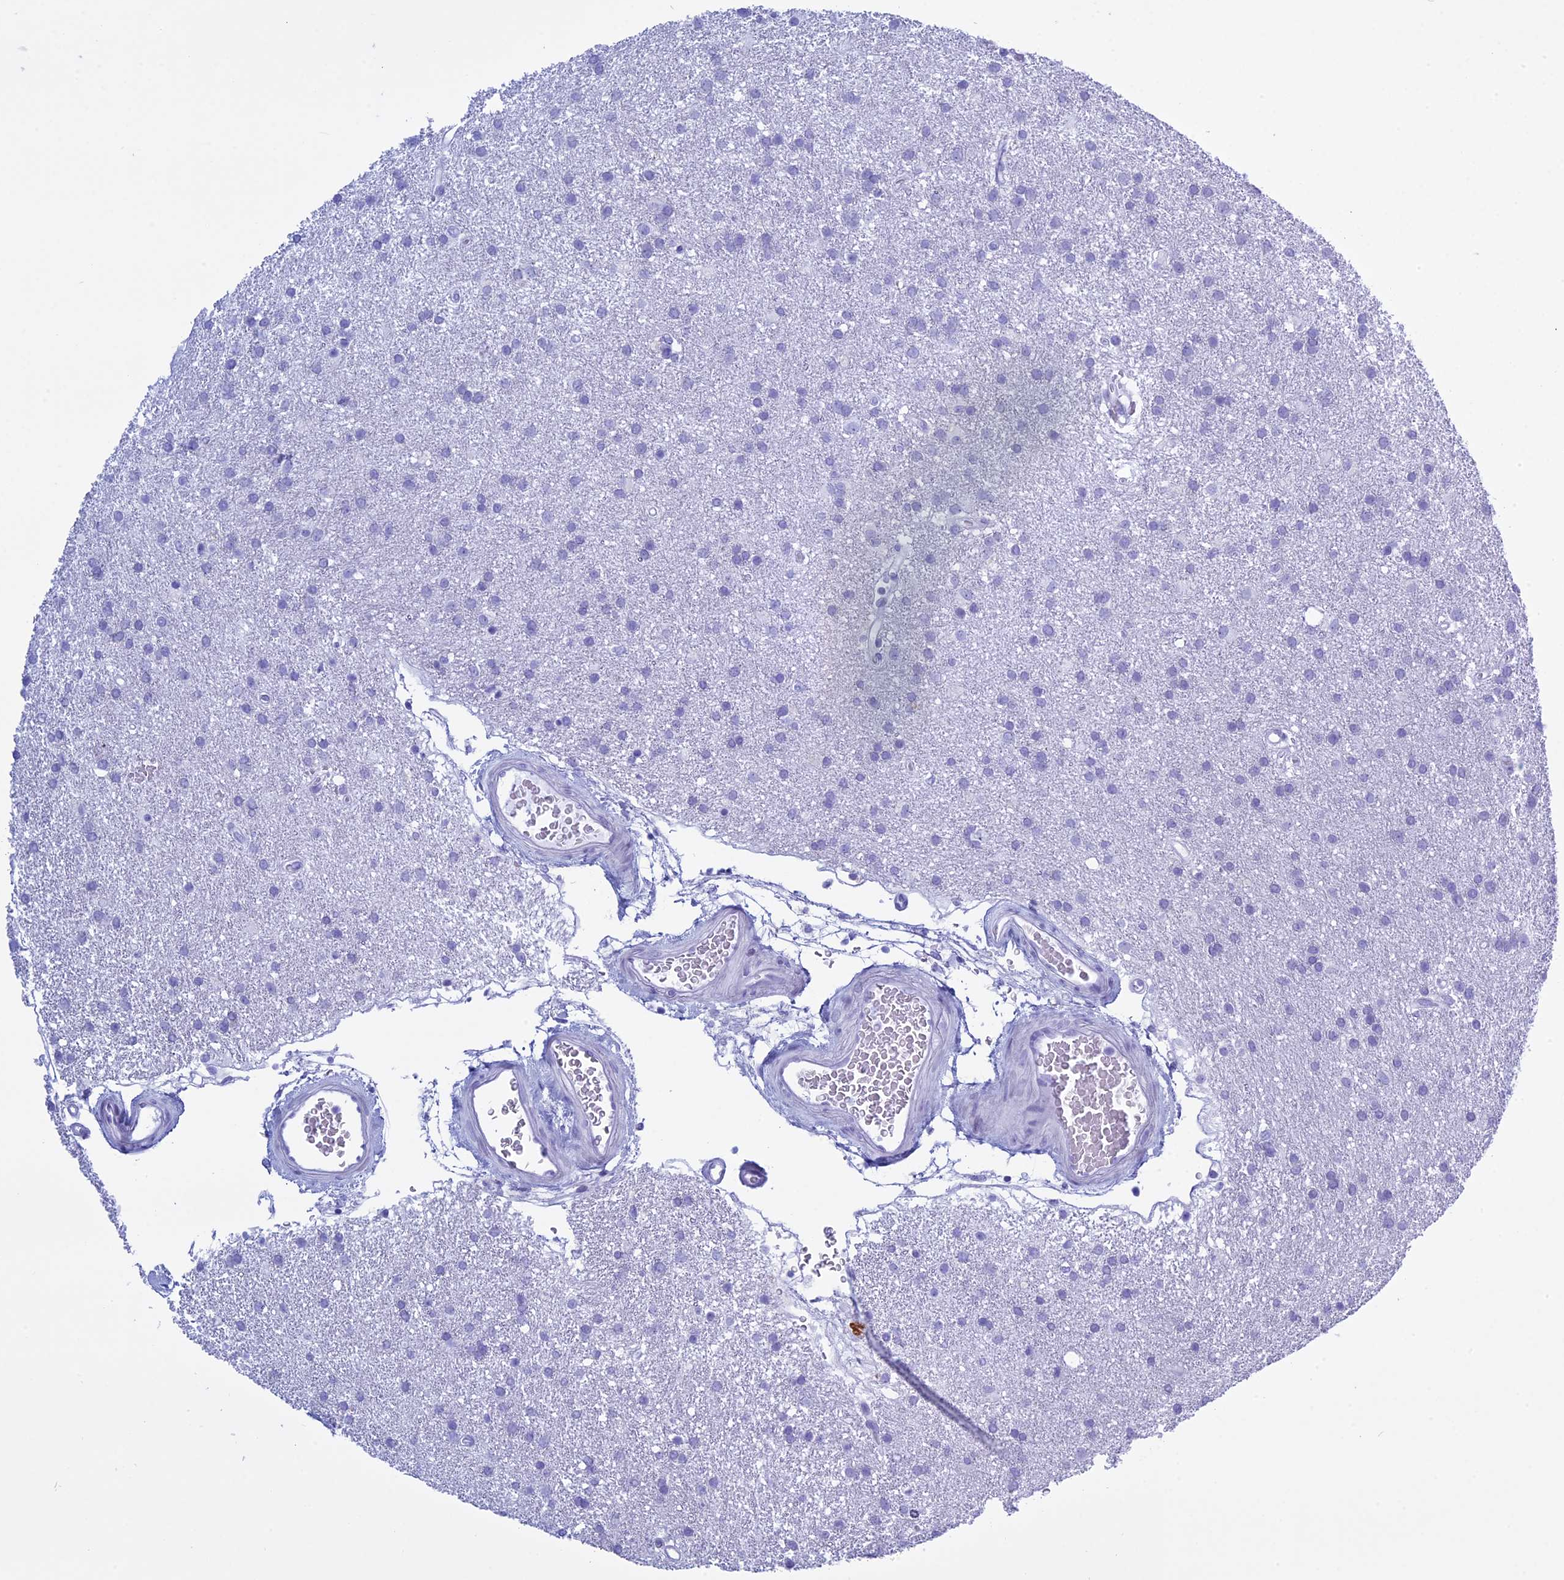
{"staining": {"intensity": "negative", "quantity": "none", "location": "none"}, "tissue": "glioma", "cell_type": "Tumor cells", "image_type": "cancer", "snomed": [{"axis": "morphology", "description": "Glioma, malignant, High grade"}, {"axis": "topography", "description": "Brain"}], "caption": "The micrograph displays no significant expression in tumor cells of malignant glioma (high-grade).", "gene": "KCTD21", "patient": {"sex": "male", "age": 77}}